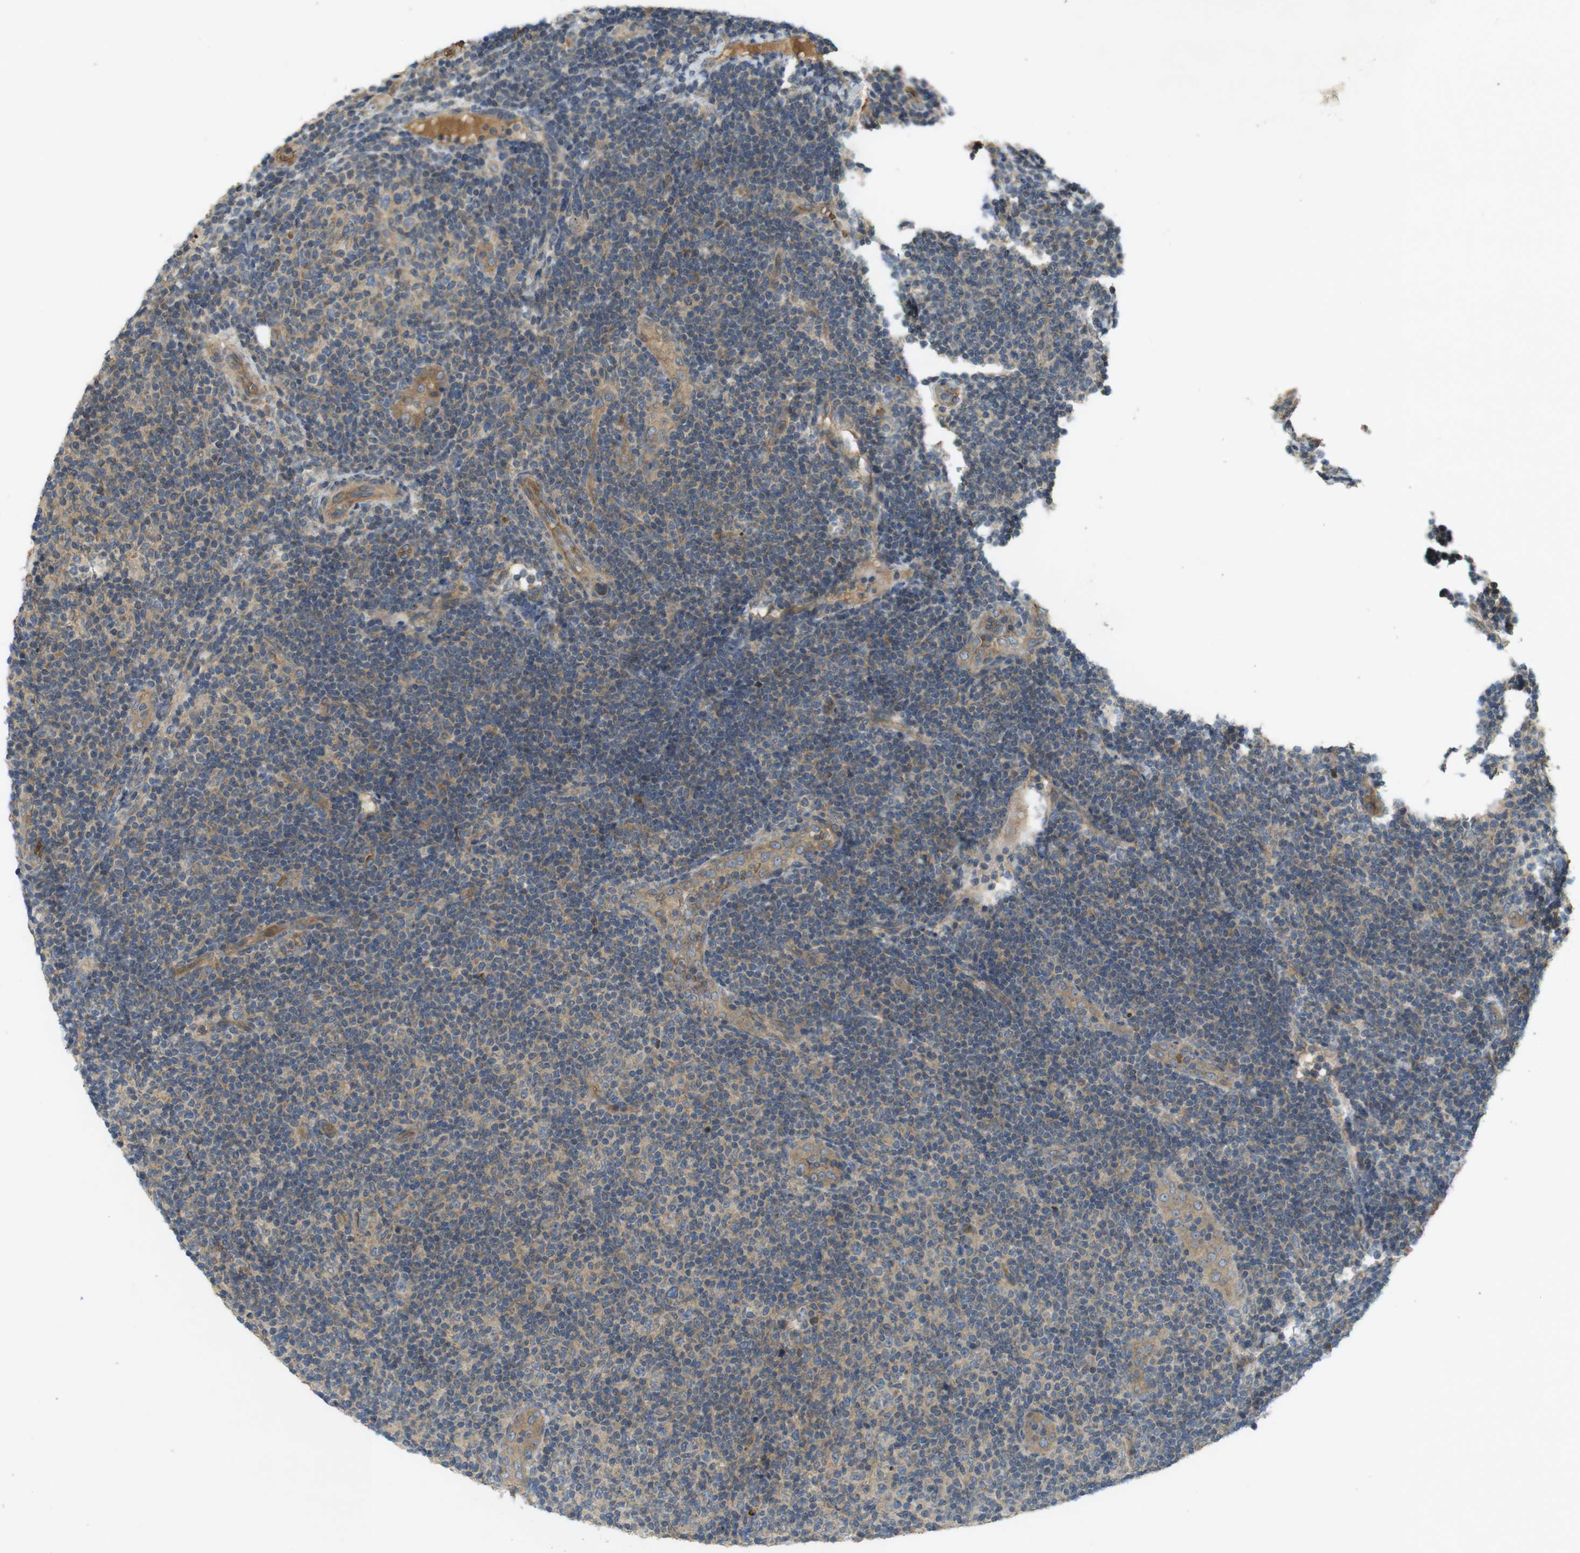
{"staining": {"intensity": "weak", "quantity": "25%-75%", "location": "cytoplasmic/membranous"}, "tissue": "lymphoma", "cell_type": "Tumor cells", "image_type": "cancer", "snomed": [{"axis": "morphology", "description": "Malignant lymphoma, non-Hodgkin's type, Low grade"}, {"axis": "topography", "description": "Lymph node"}], "caption": "This is an image of immunohistochemistry (IHC) staining of malignant lymphoma, non-Hodgkin's type (low-grade), which shows weak positivity in the cytoplasmic/membranous of tumor cells.", "gene": "CLTC", "patient": {"sex": "male", "age": 83}}